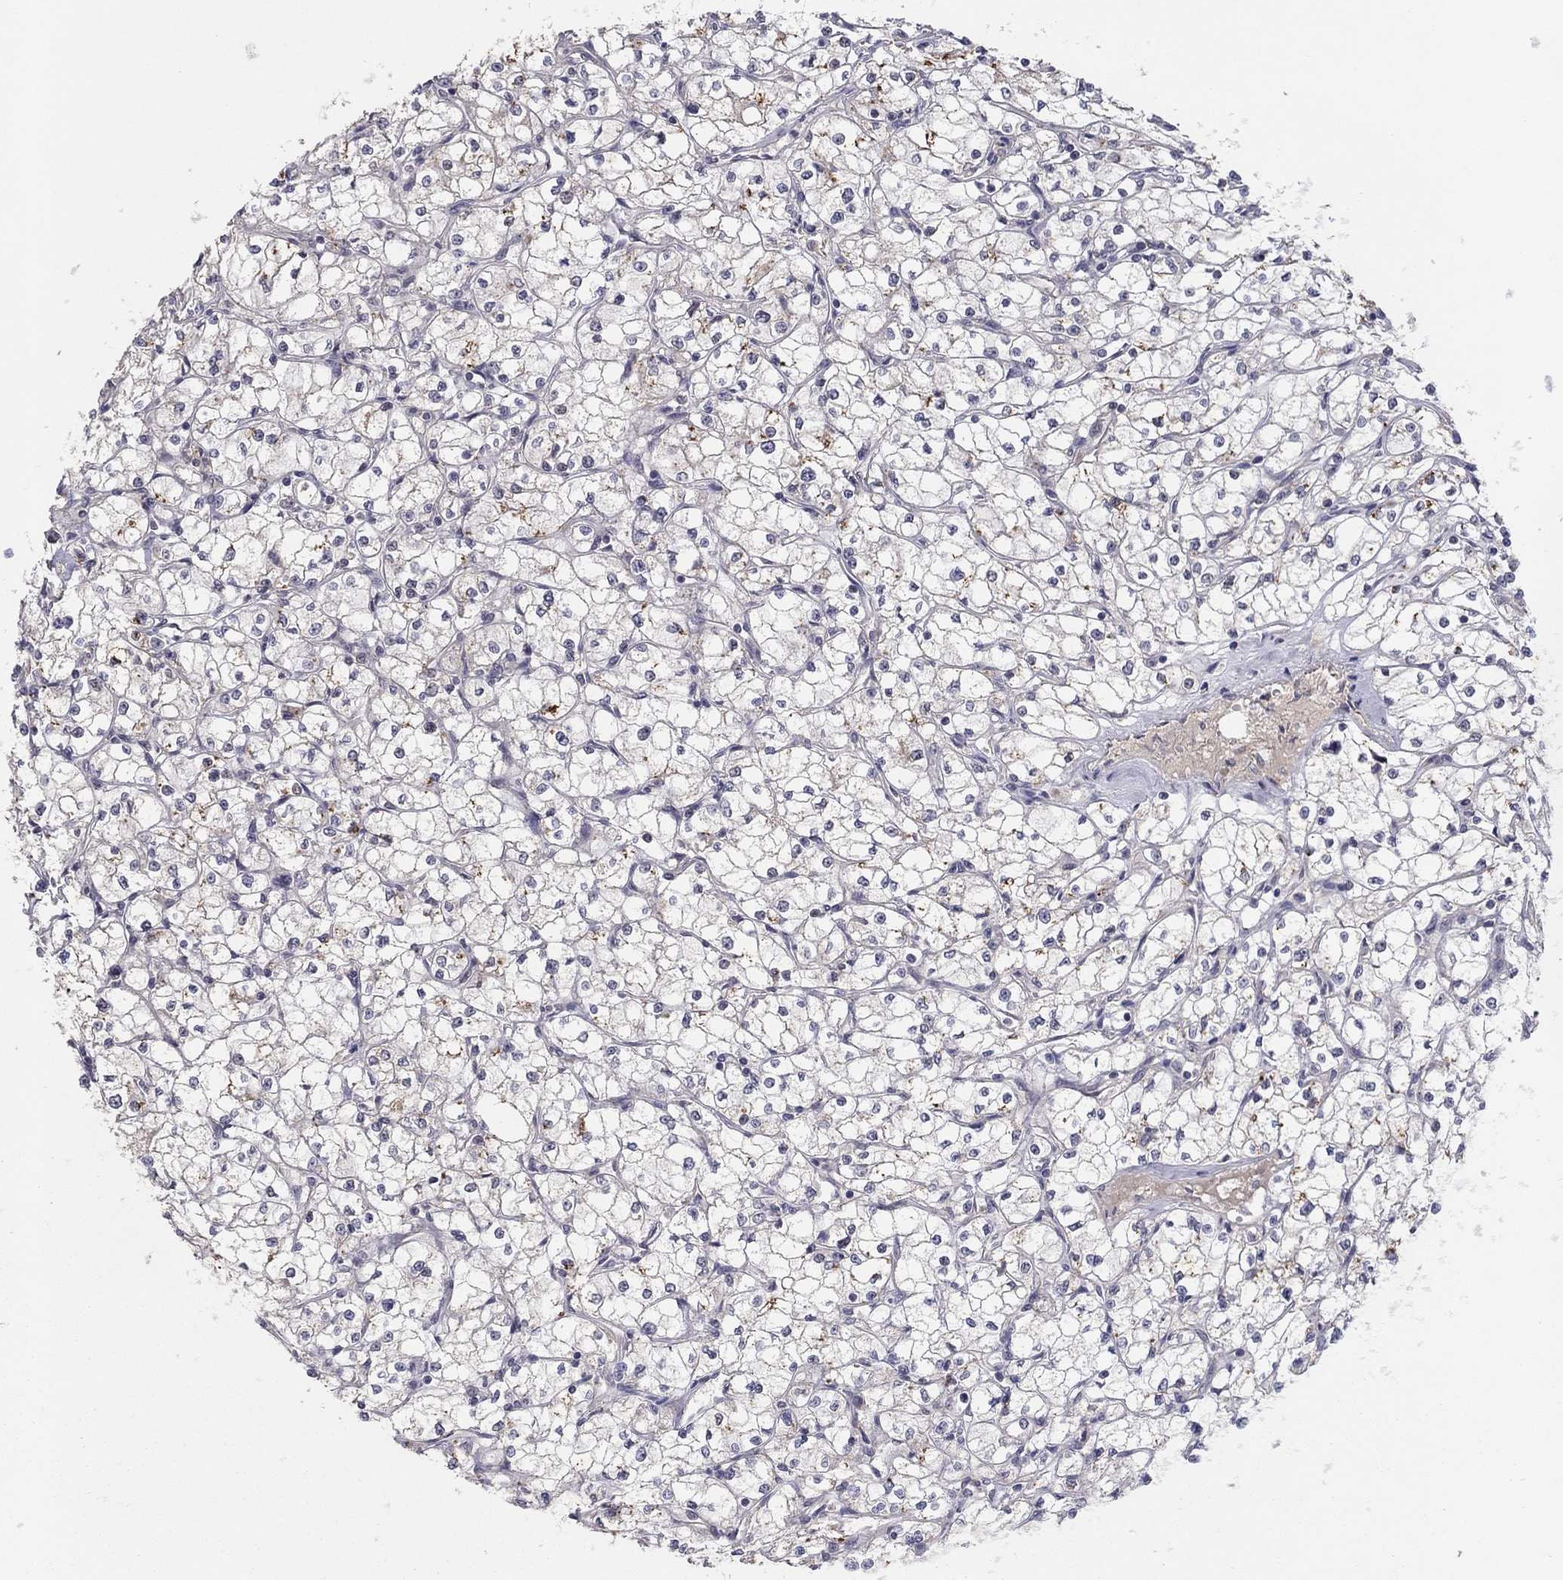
{"staining": {"intensity": "negative", "quantity": "none", "location": "none"}, "tissue": "renal cancer", "cell_type": "Tumor cells", "image_type": "cancer", "snomed": [{"axis": "morphology", "description": "Adenocarcinoma, NOS"}, {"axis": "topography", "description": "Kidney"}], "caption": "The micrograph exhibits no significant positivity in tumor cells of renal cancer (adenocarcinoma).", "gene": "CRACDL", "patient": {"sex": "male", "age": 67}}